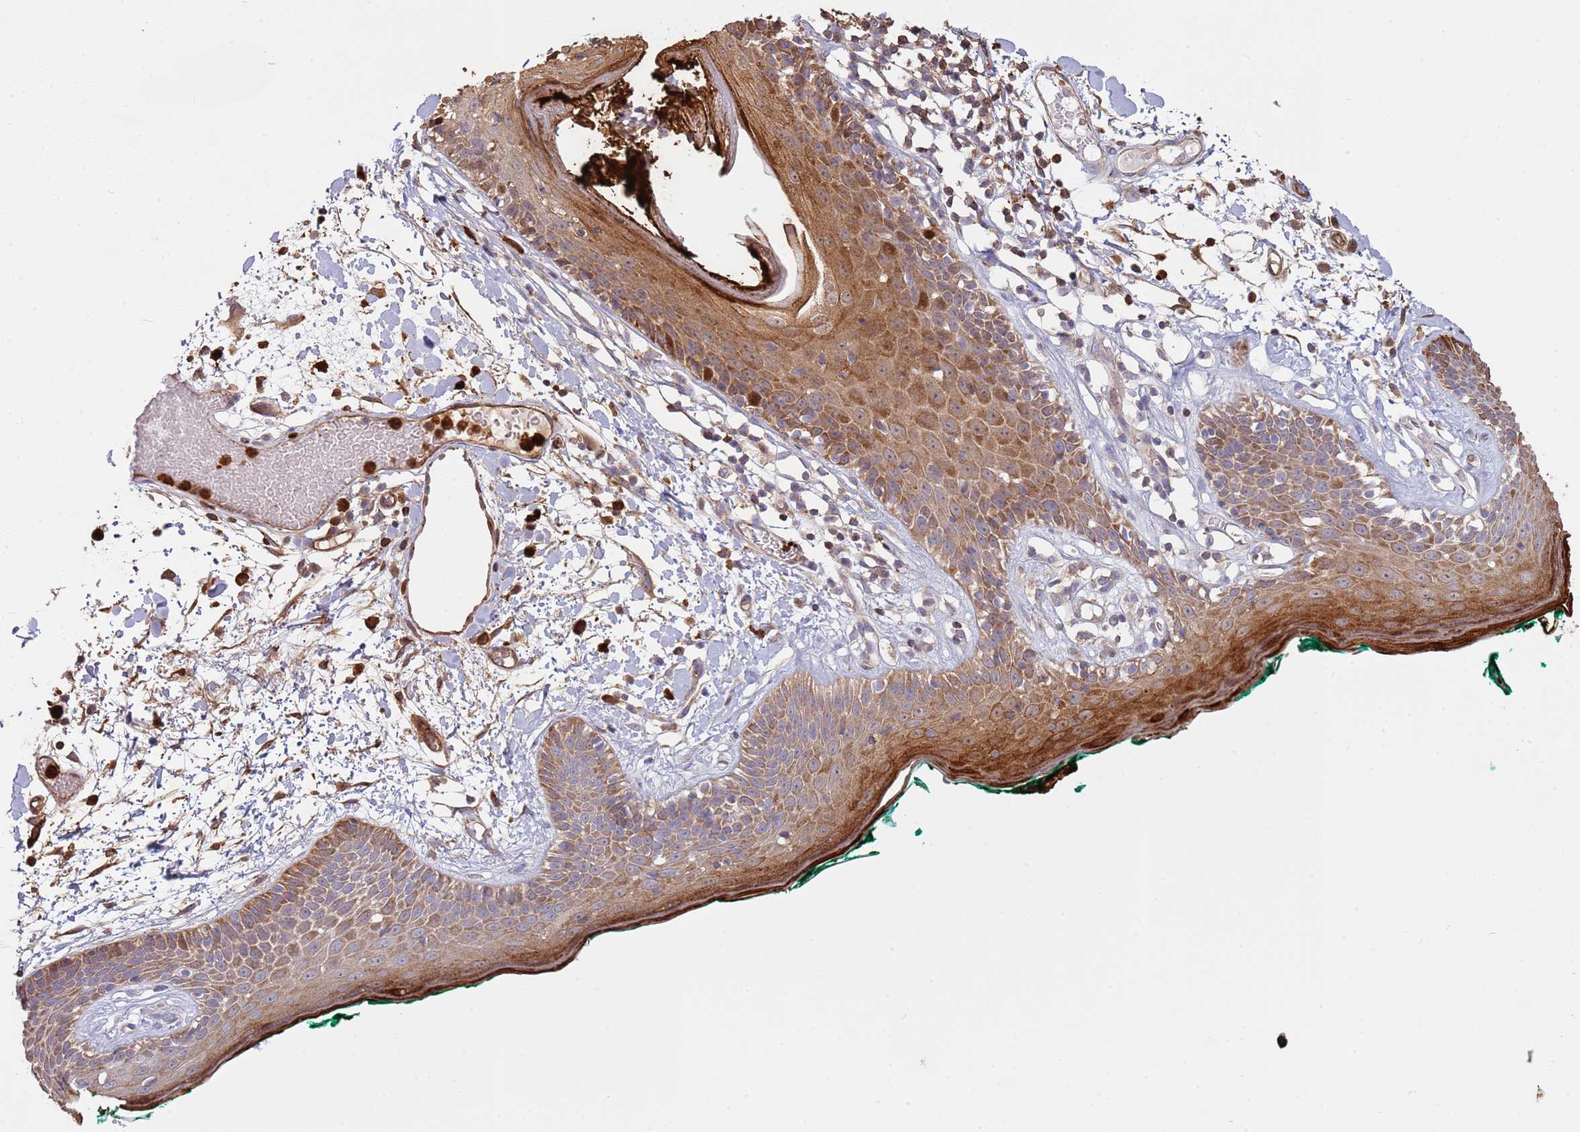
{"staining": {"intensity": "strong", "quantity": ">75%", "location": "cytoplasmic/membranous"}, "tissue": "skin", "cell_type": "Fibroblasts", "image_type": "normal", "snomed": [{"axis": "morphology", "description": "Normal tissue, NOS"}, {"axis": "topography", "description": "Skin"}], "caption": "The histopathology image shows immunohistochemical staining of unremarkable skin. There is strong cytoplasmic/membranous staining is appreciated in about >75% of fibroblasts. (Brightfield microscopy of DAB IHC at high magnification).", "gene": "NDUFAF4", "patient": {"sex": "male", "age": 79}}